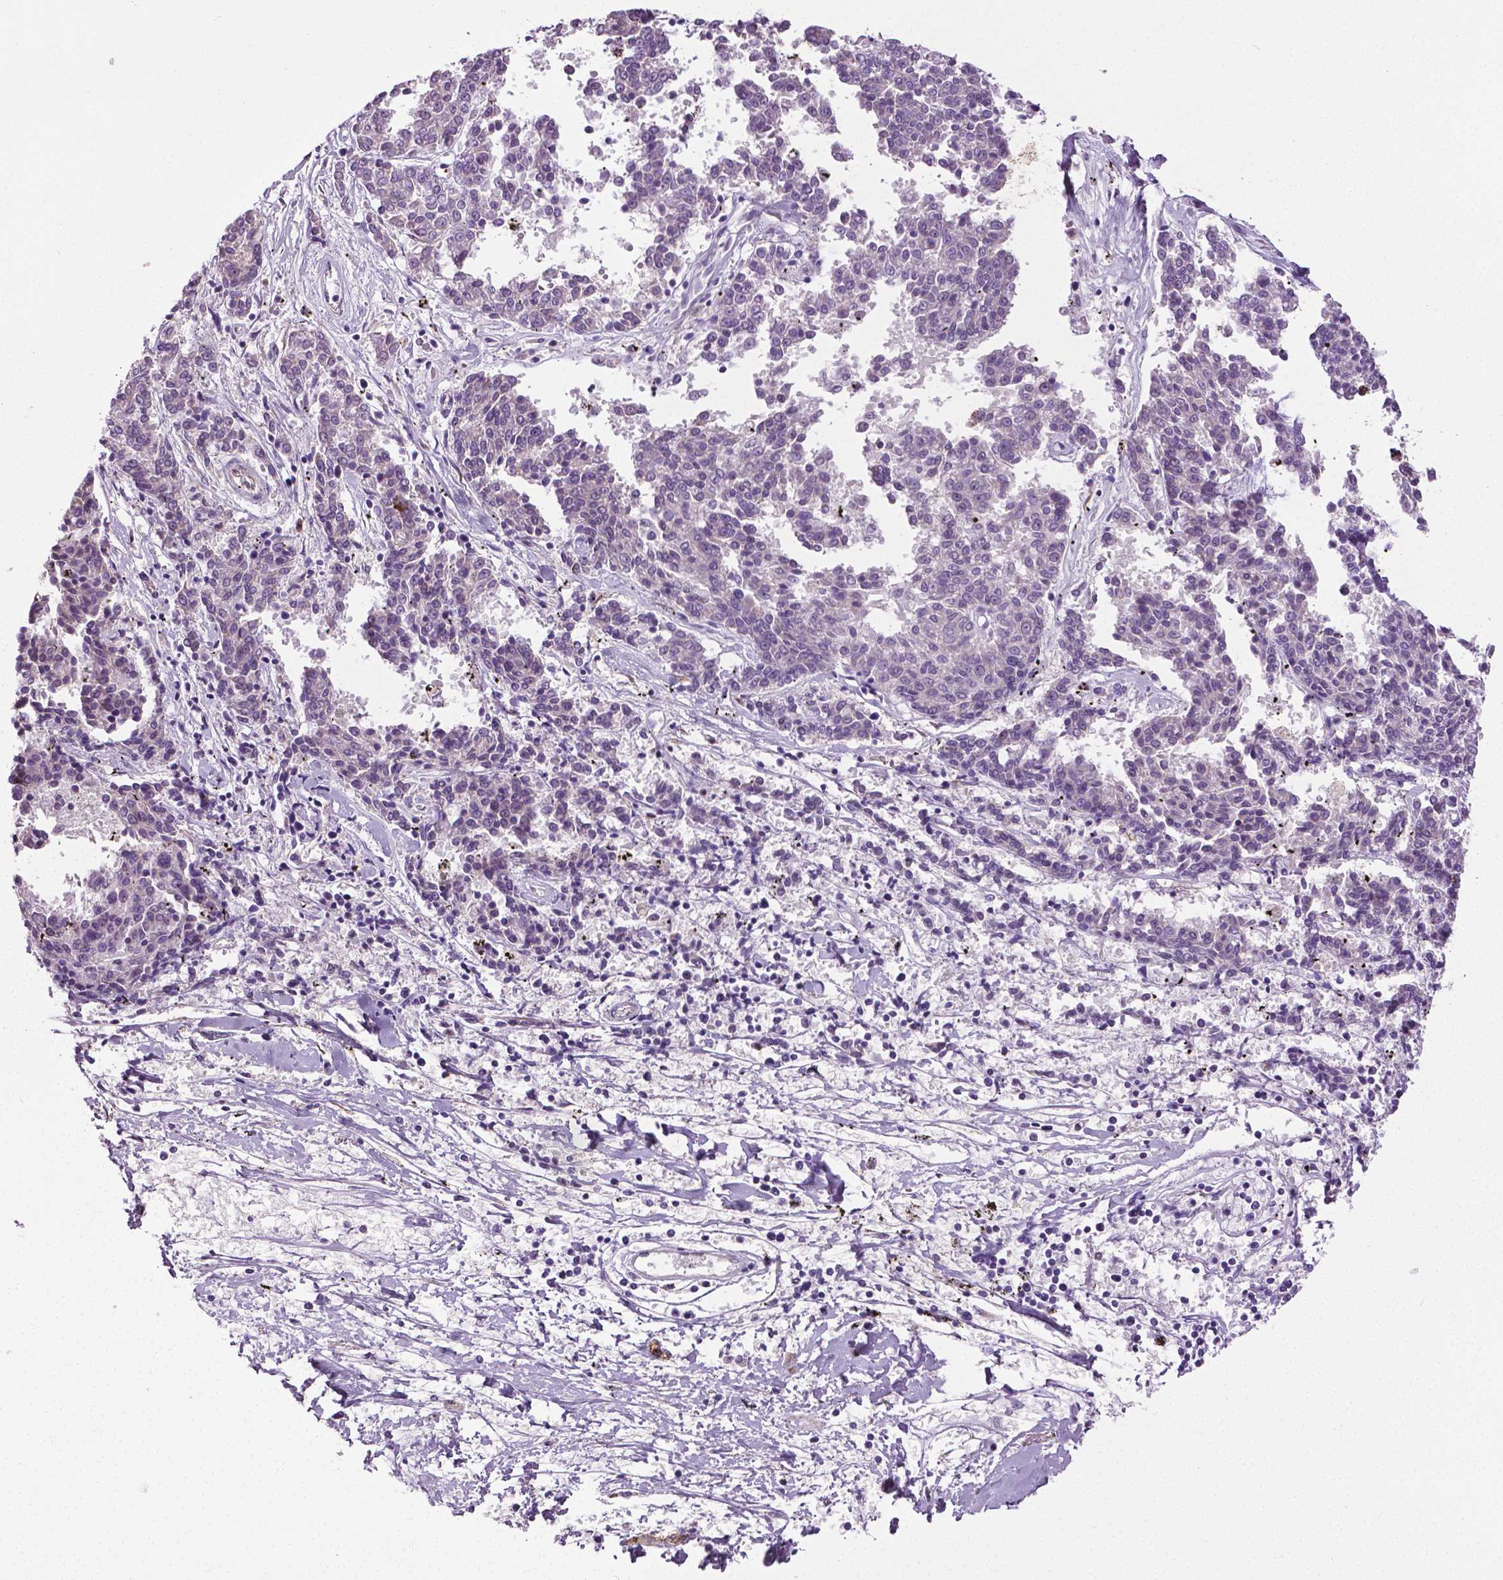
{"staining": {"intensity": "negative", "quantity": "none", "location": "none"}, "tissue": "melanoma", "cell_type": "Tumor cells", "image_type": "cancer", "snomed": [{"axis": "morphology", "description": "Malignant melanoma, NOS"}, {"axis": "topography", "description": "Skin"}], "caption": "The micrograph exhibits no significant expression in tumor cells of malignant melanoma.", "gene": "PTGER3", "patient": {"sex": "female", "age": 72}}